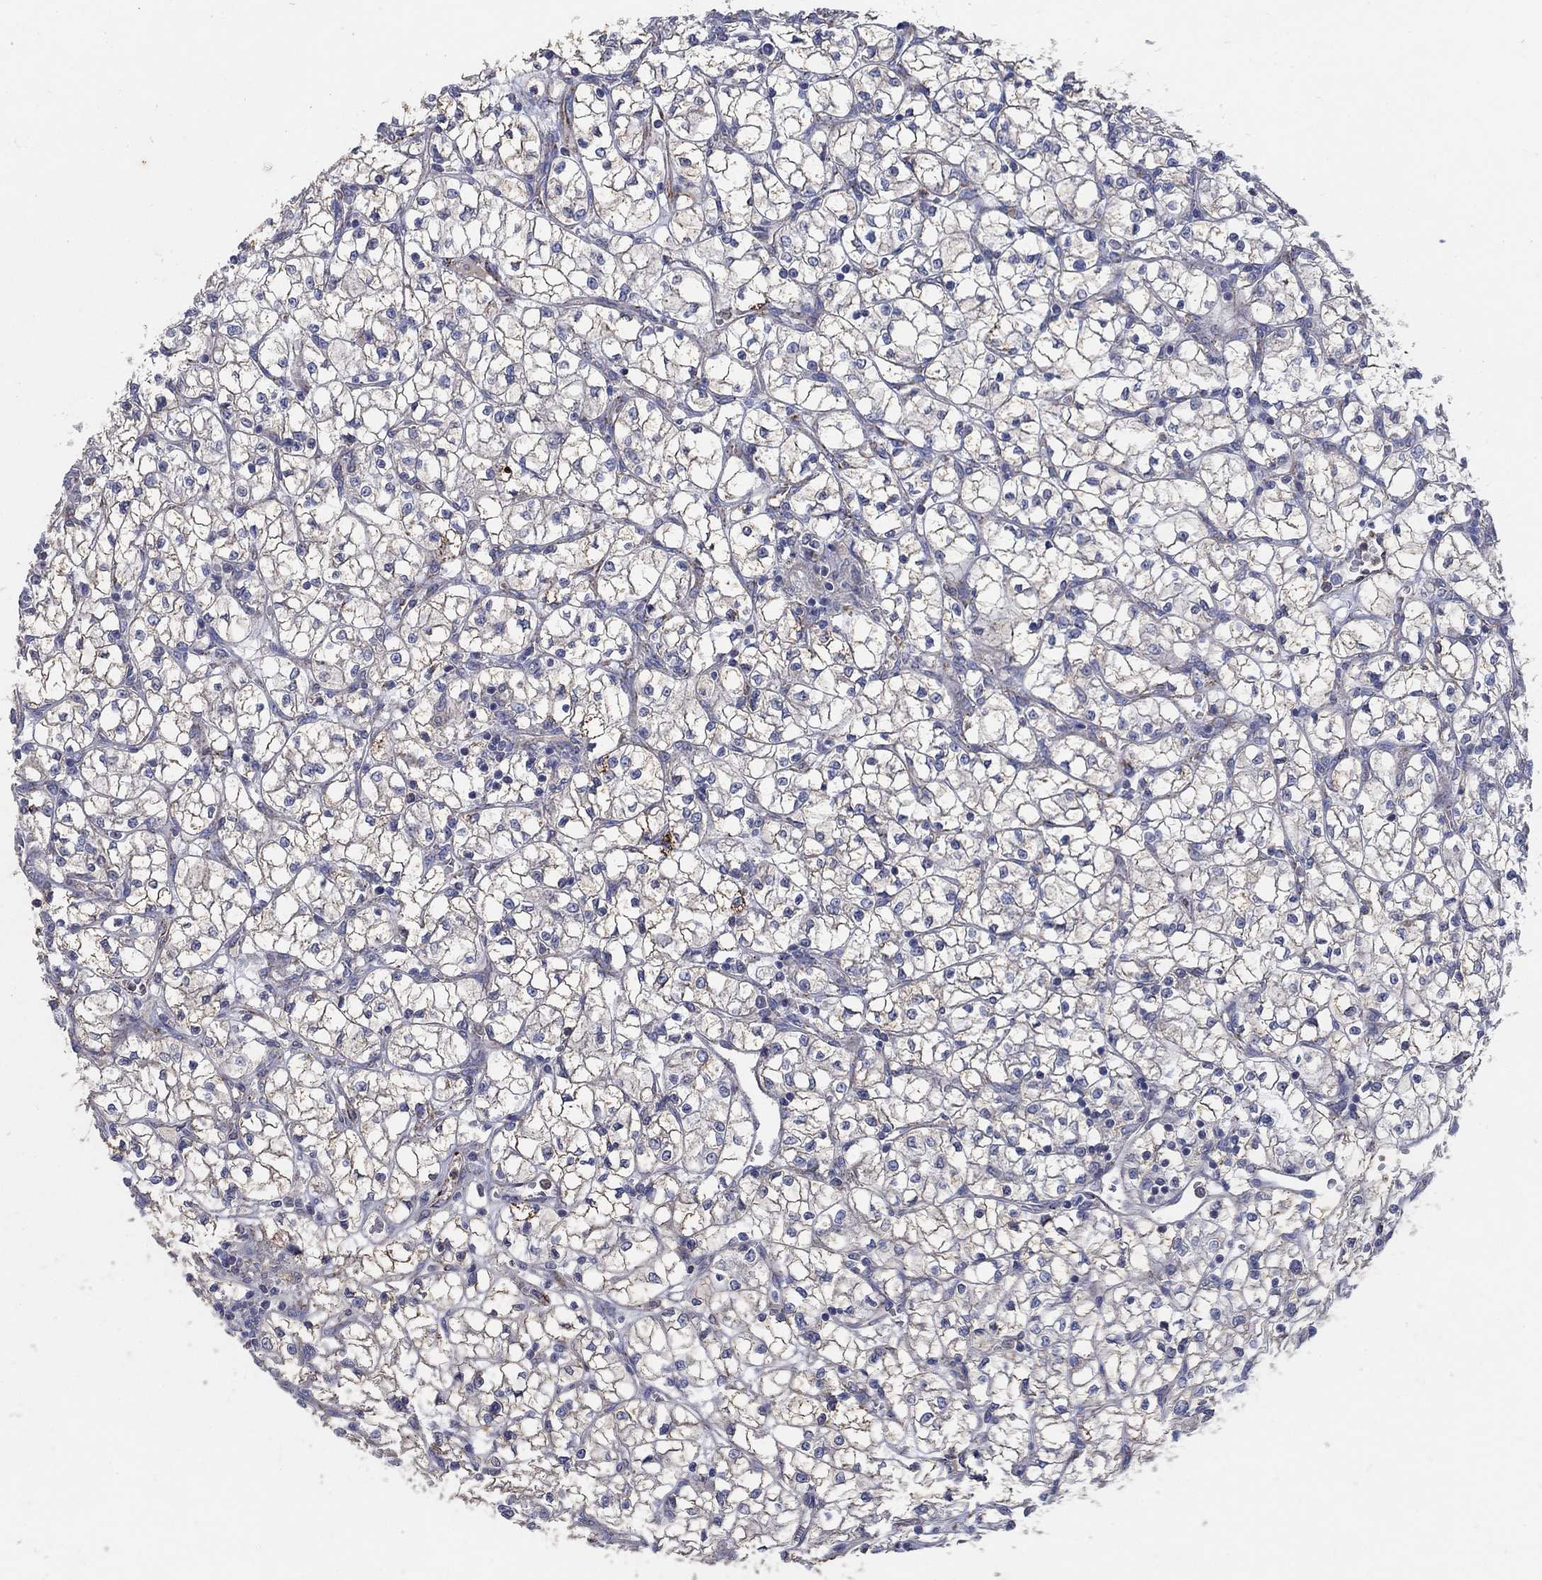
{"staining": {"intensity": "negative", "quantity": "none", "location": "none"}, "tissue": "renal cancer", "cell_type": "Tumor cells", "image_type": "cancer", "snomed": [{"axis": "morphology", "description": "Adenocarcinoma, NOS"}, {"axis": "topography", "description": "Kidney"}], "caption": "Immunohistochemical staining of renal cancer (adenocarcinoma) shows no significant positivity in tumor cells.", "gene": "PNPLA2", "patient": {"sex": "female", "age": 64}}